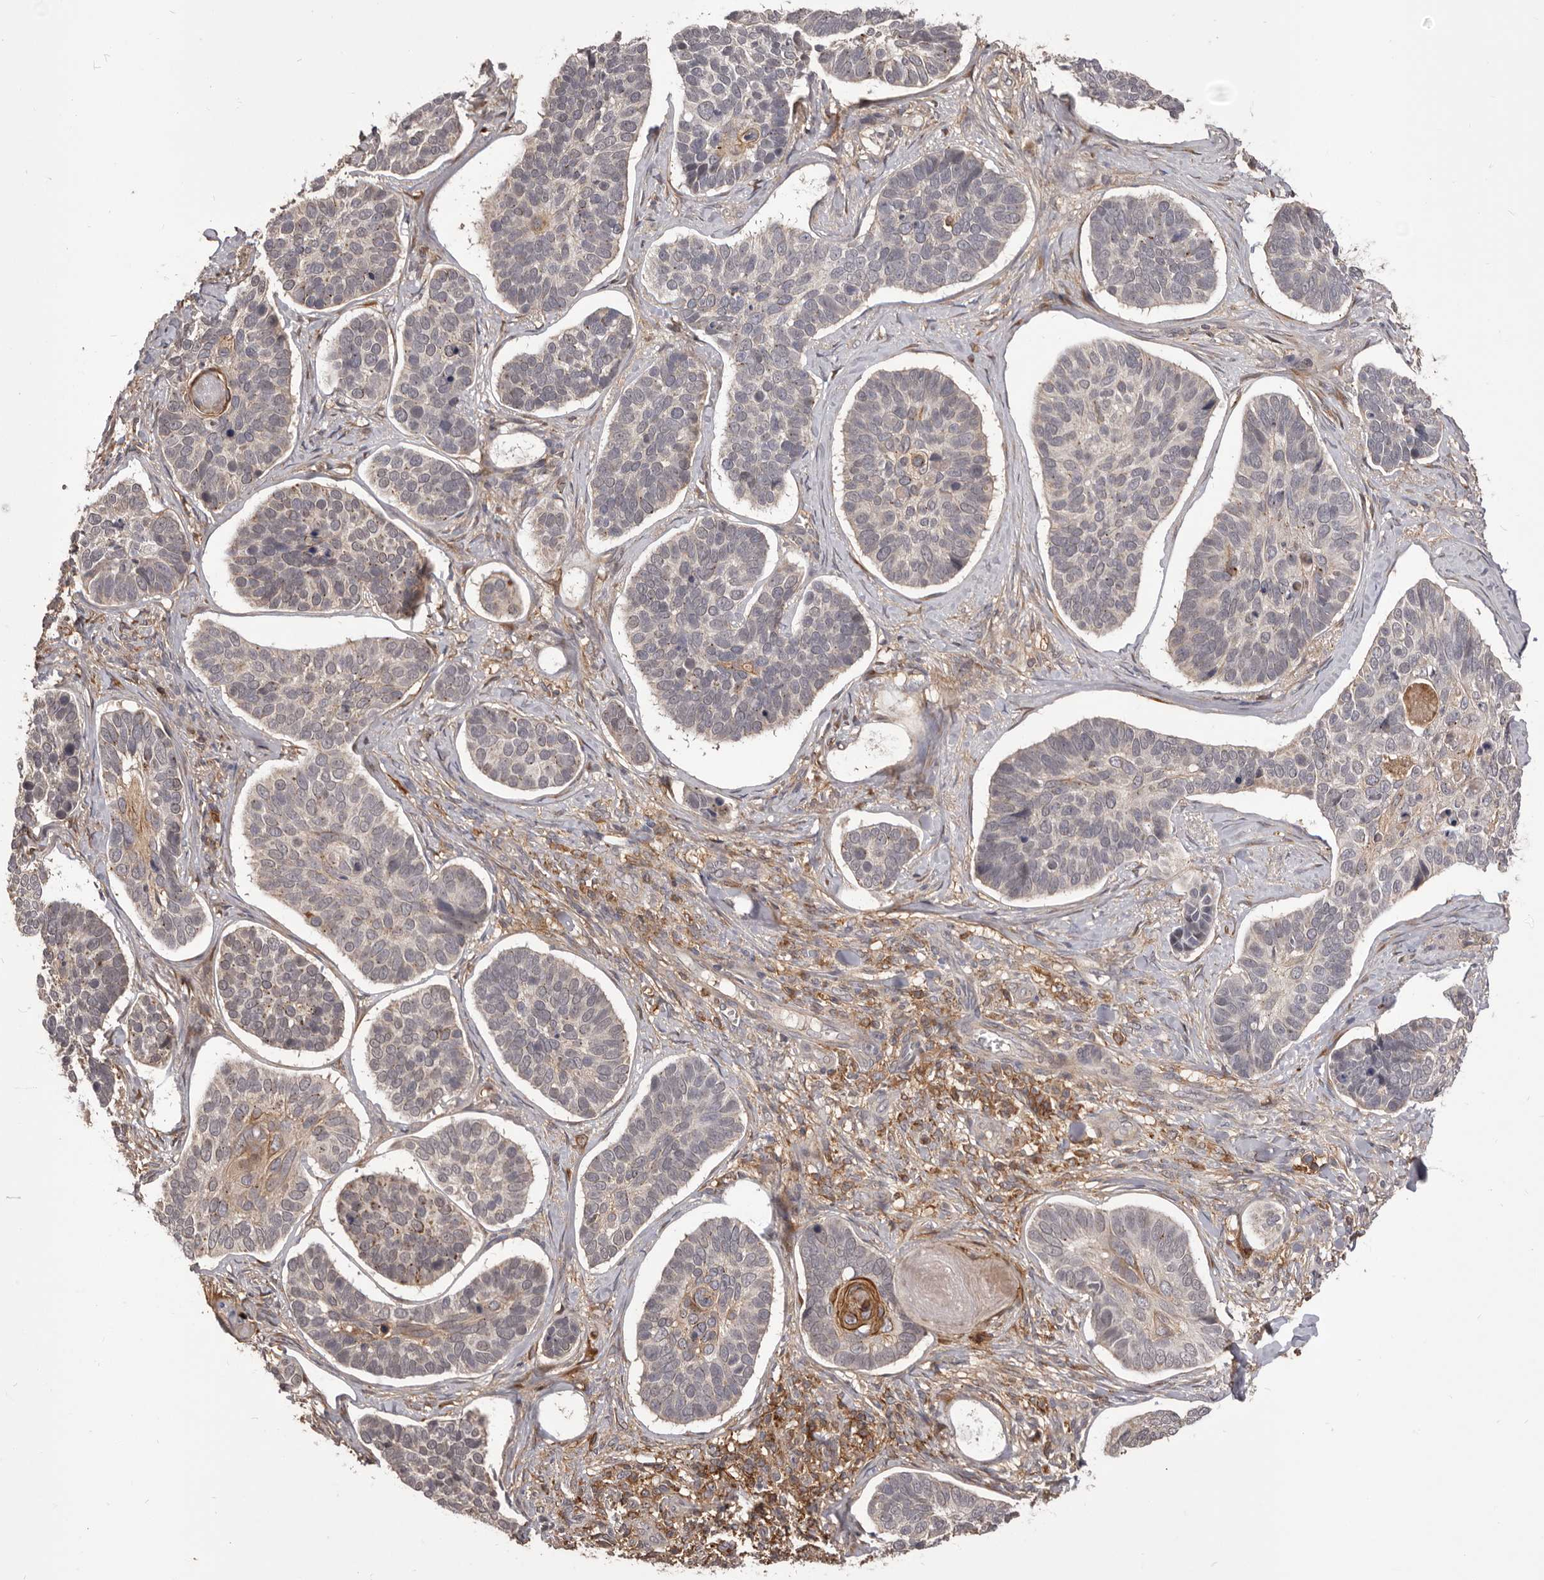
{"staining": {"intensity": "negative", "quantity": "none", "location": "none"}, "tissue": "skin cancer", "cell_type": "Tumor cells", "image_type": "cancer", "snomed": [{"axis": "morphology", "description": "Basal cell carcinoma"}, {"axis": "topography", "description": "Skin"}], "caption": "Tumor cells are negative for protein expression in human skin cancer.", "gene": "GLIPR2", "patient": {"sex": "male", "age": 62}}